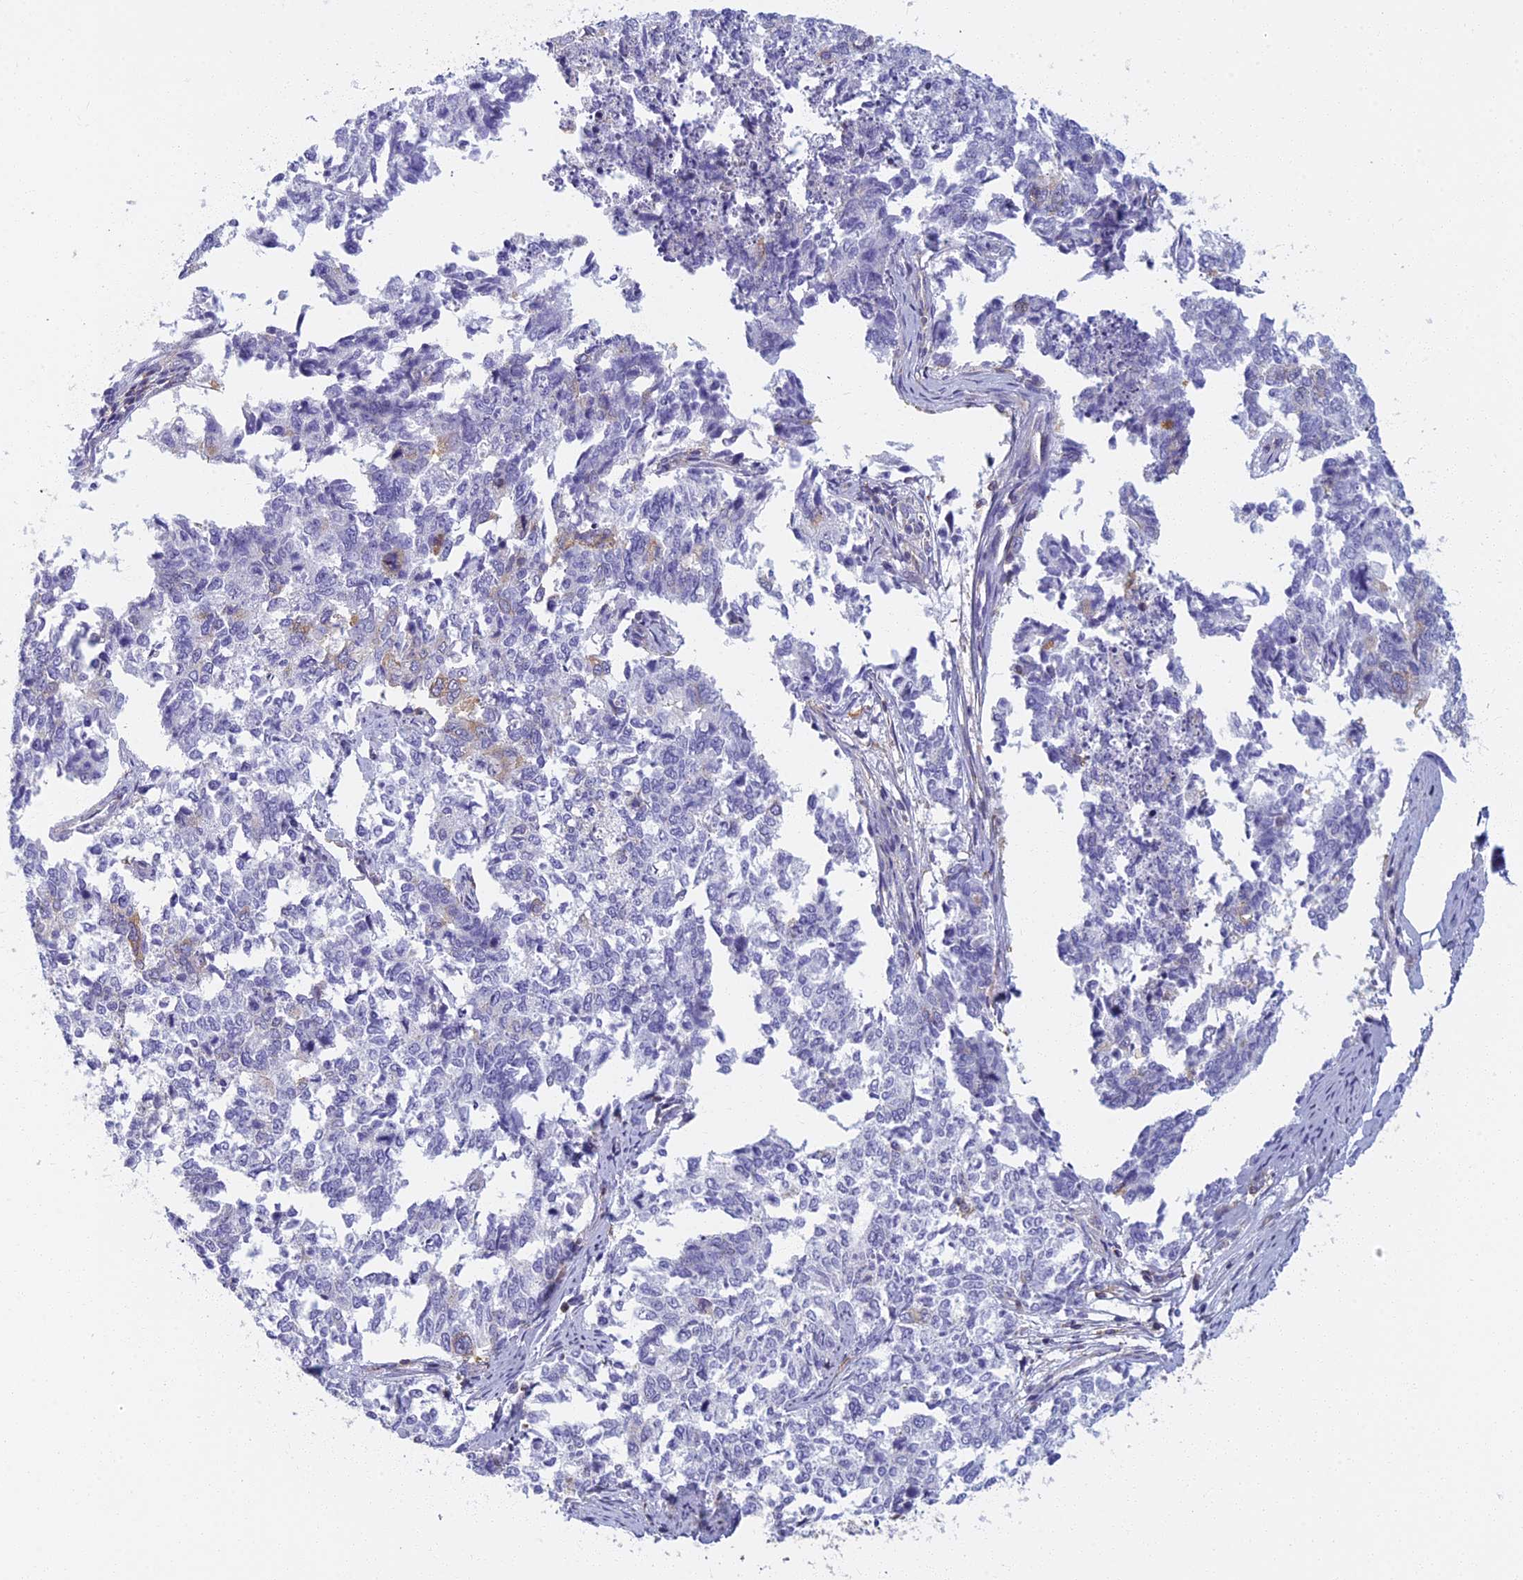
{"staining": {"intensity": "weak", "quantity": "<25%", "location": "cytoplasmic/membranous"}, "tissue": "cervical cancer", "cell_type": "Tumor cells", "image_type": "cancer", "snomed": [{"axis": "morphology", "description": "Squamous cell carcinoma, NOS"}, {"axis": "topography", "description": "Cervix"}], "caption": "A high-resolution micrograph shows immunohistochemistry (IHC) staining of squamous cell carcinoma (cervical), which demonstrates no significant positivity in tumor cells. The staining was performed using DAB to visualize the protein expression in brown, while the nuclei were stained in blue with hematoxylin (Magnification: 20x).", "gene": "NOL10", "patient": {"sex": "female", "age": 63}}